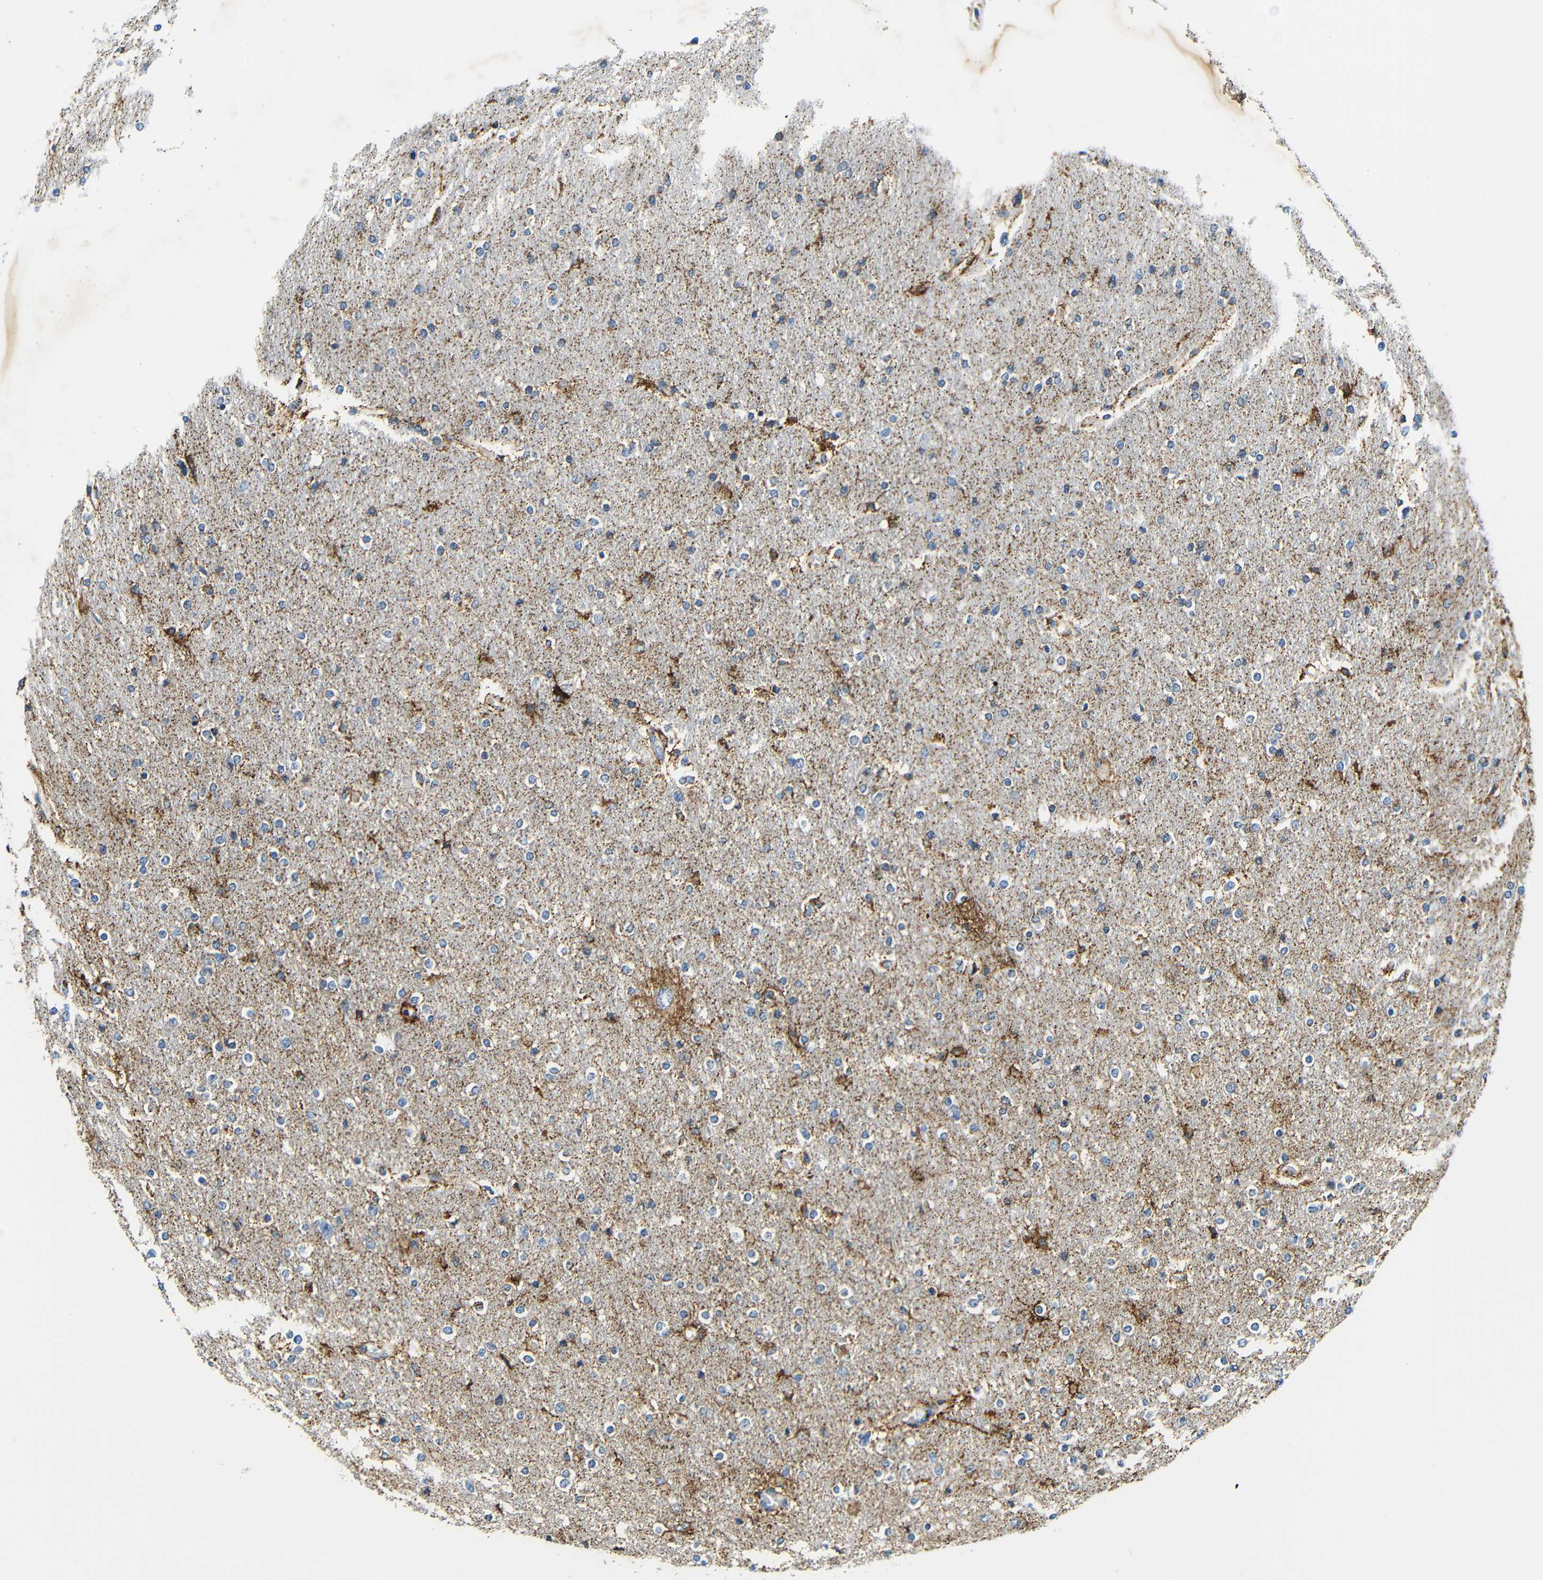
{"staining": {"intensity": "moderate", "quantity": "<25%", "location": "cytoplasmic/membranous"}, "tissue": "glioma", "cell_type": "Tumor cells", "image_type": "cancer", "snomed": [{"axis": "morphology", "description": "Glioma, malignant, High grade"}, {"axis": "topography", "description": "Cerebral cortex"}], "caption": "Immunohistochemistry of glioma demonstrates low levels of moderate cytoplasmic/membranous positivity in about <25% of tumor cells.", "gene": "GALNT18", "patient": {"sex": "female", "age": 36}}